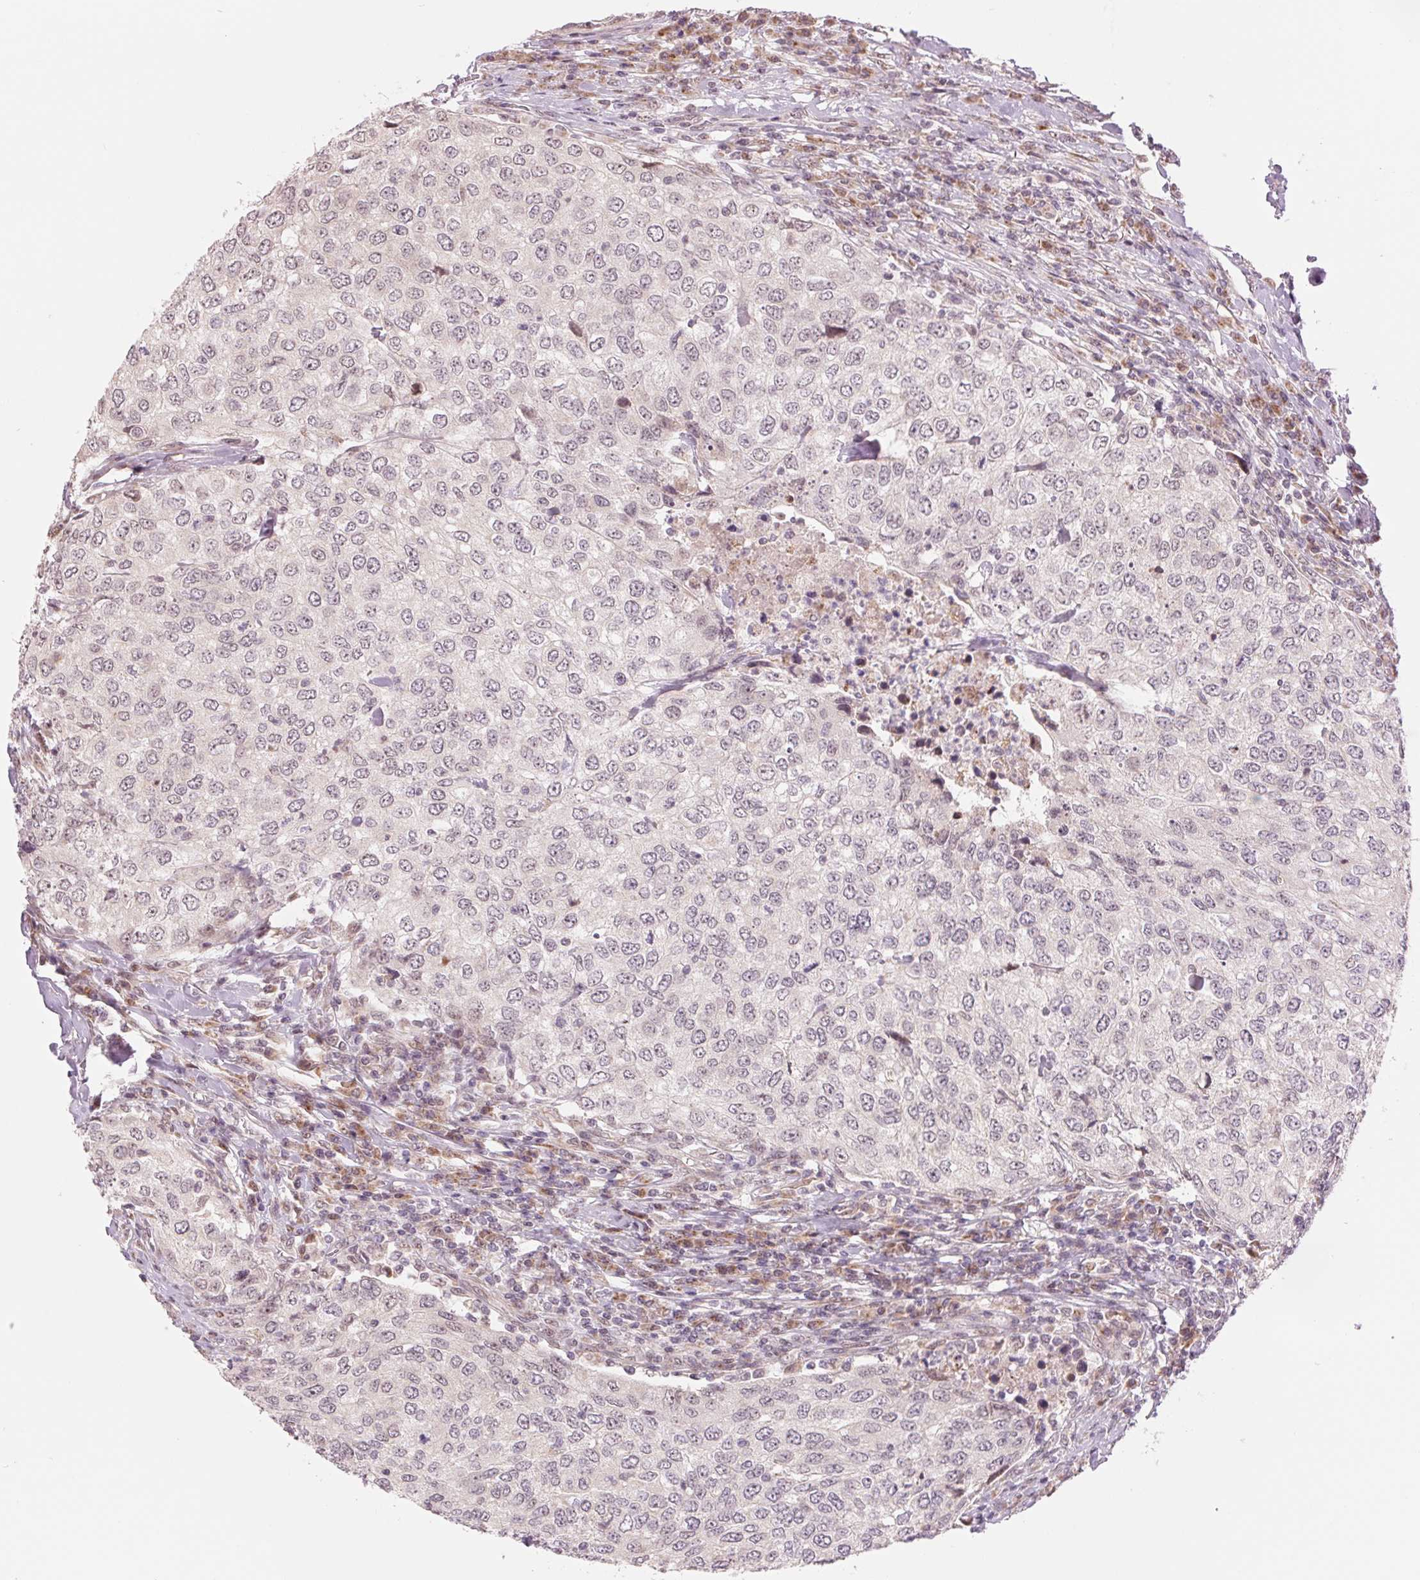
{"staining": {"intensity": "negative", "quantity": "none", "location": "none"}, "tissue": "urothelial cancer", "cell_type": "Tumor cells", "image_type": "cancer", "snomed": [{"axis": "morphology", "description": "Urothelial carcinoma, High grade"}, {"axis": "topography", "description": "Urinary bladder"}], "caption": "High-grade urothelial carcinoma was stained to show a protein in brown. There is no significant expression in tumor cells. Brightfield microscopy of immunohistochemistry stained with DAB (brown) and hematoxylin (blue), captured at high magnification.", "gene": "ARHGAP32", "patient": {"sex": "female", "age": 78}}